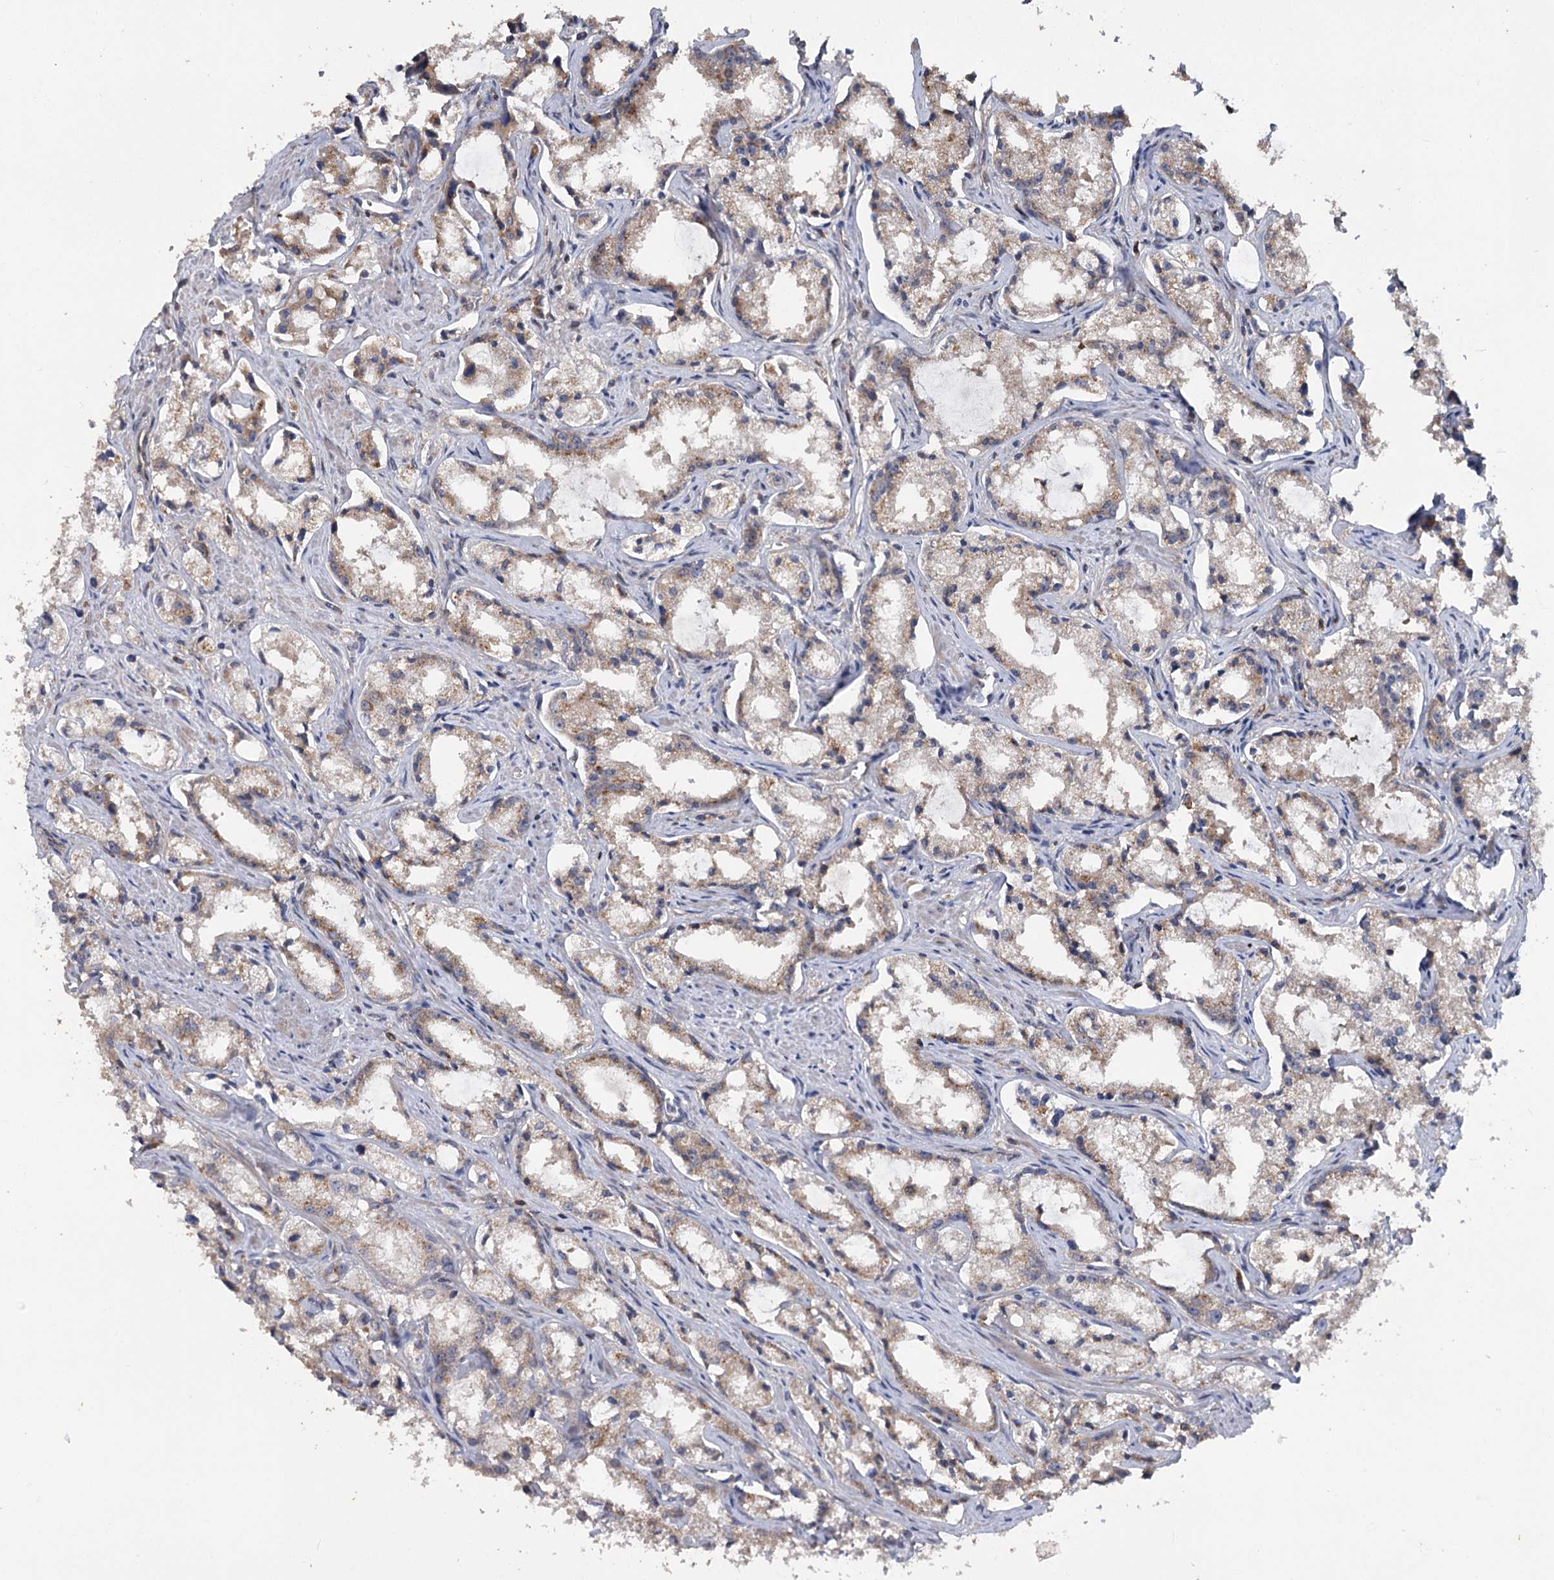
{"staining": {"intensity": "moderate", "quantity": "25%-75%", "location": "cytoplasmic/membranous"}, "tissue": "prostate cancer", "cell_type": "Tumor cells", "image_type": "cancer", "snomed": [{"axis": "morphology", "description": "Adenocarcinoma, High grade"}, {"axis": "topography", "description": "Prostate"}], "caption": "Prostate cancer (adenocarcinoma (high-grade)) stained with immunohistochemistry displays moderate cytoplasmic/membranous staining in approximately 25%-75% of tumor cells.", "gene": "STX6", "patient": {"sex": "male", "age": 66}}